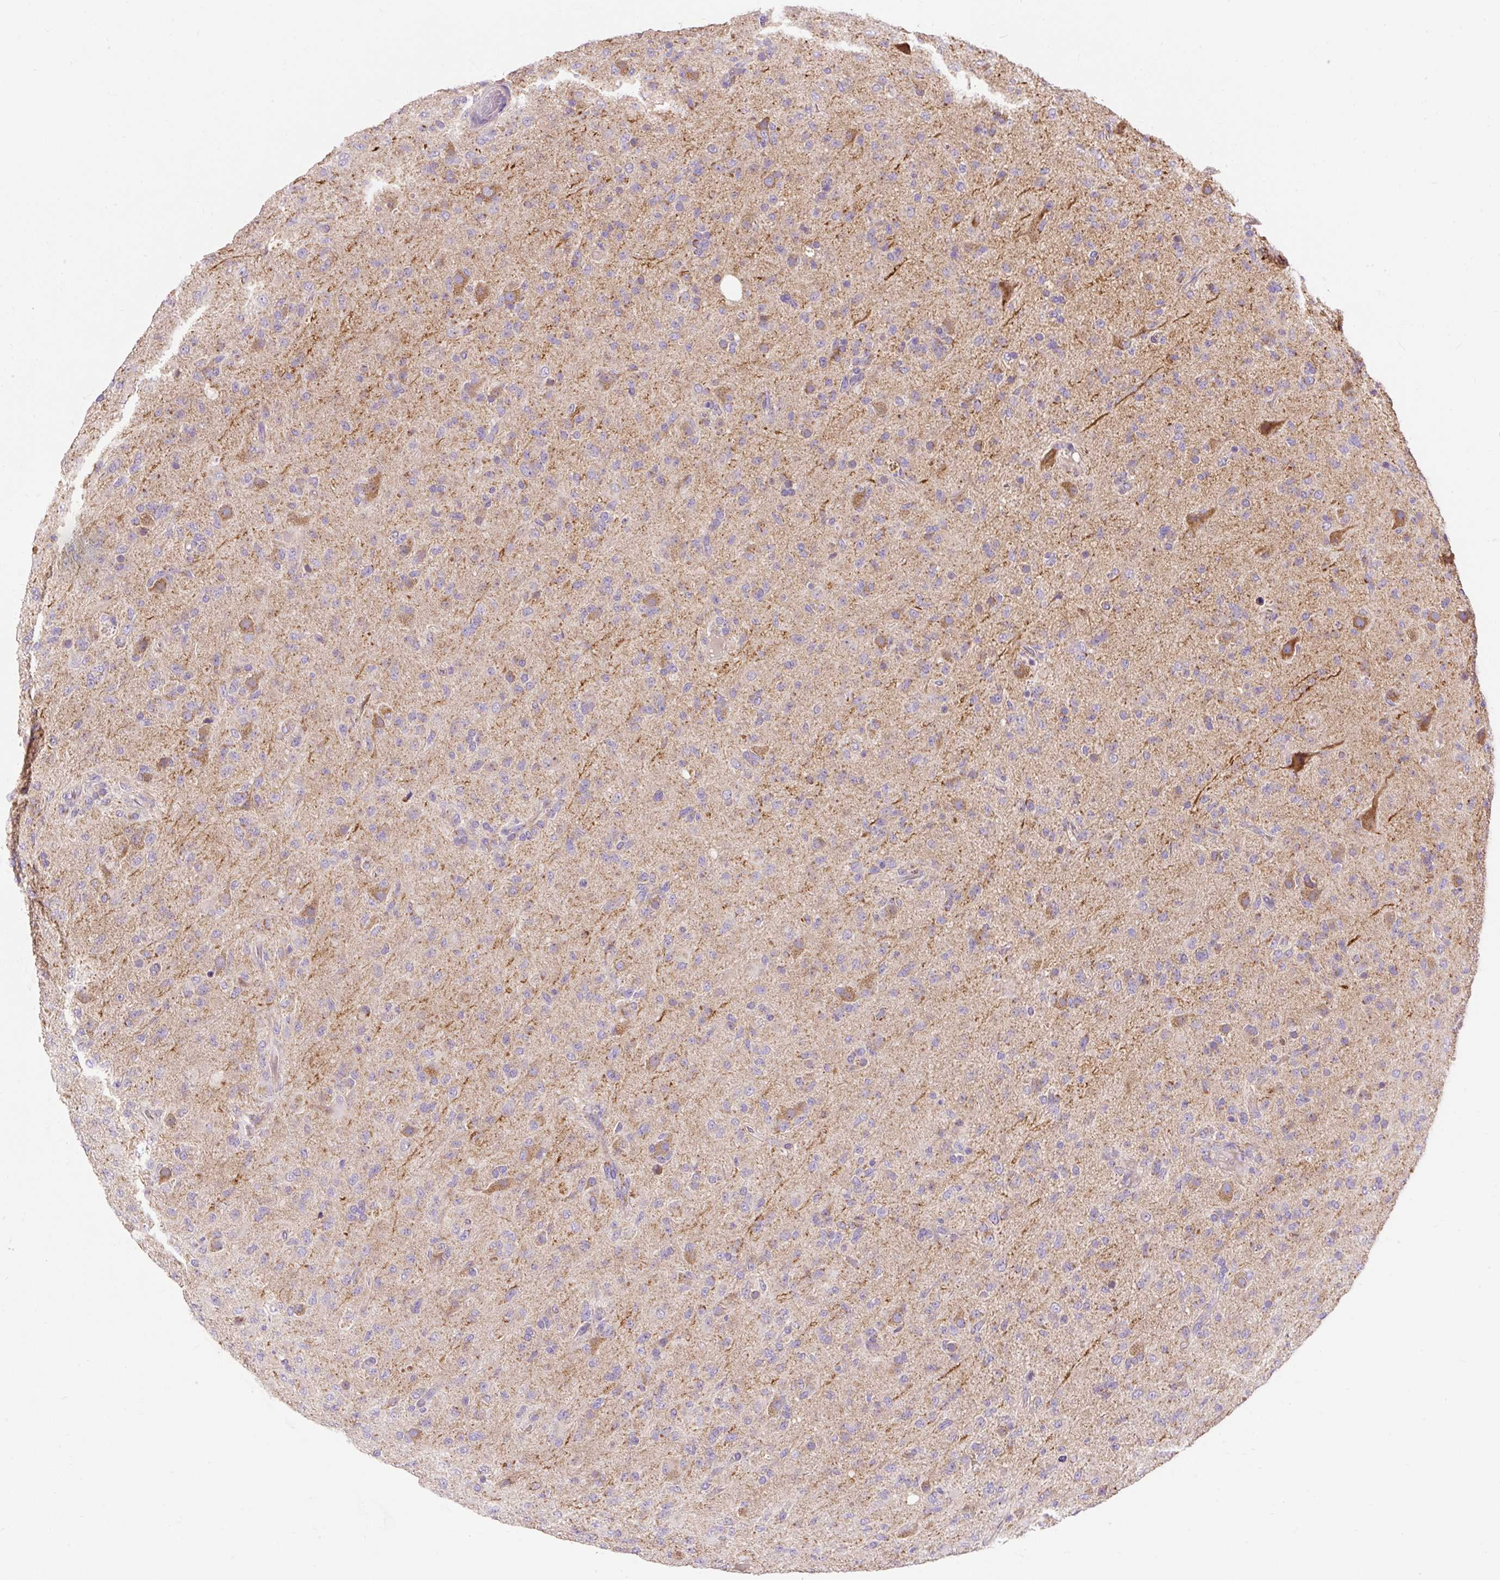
{"staining": {"intensity": "weak", "quantity": "25%-75%", "location": "cytoplasmic/membranous"}, "tissue": "glioma", "cell_type": "Tumor cells", "image_type": "cancer", "snomed": [{"axis": "morphology", "description": "Glioma, malignant, Low grade"}, {"axis": "topography", "description": "Brain"}], "caption": "Weak cytoplasmic/membranous positivity is appreciated in approximately 25%-75% of tumor cells in glioma.", "gene": "PMAIP1", "patient": {"sex": "male", "age": 65}}